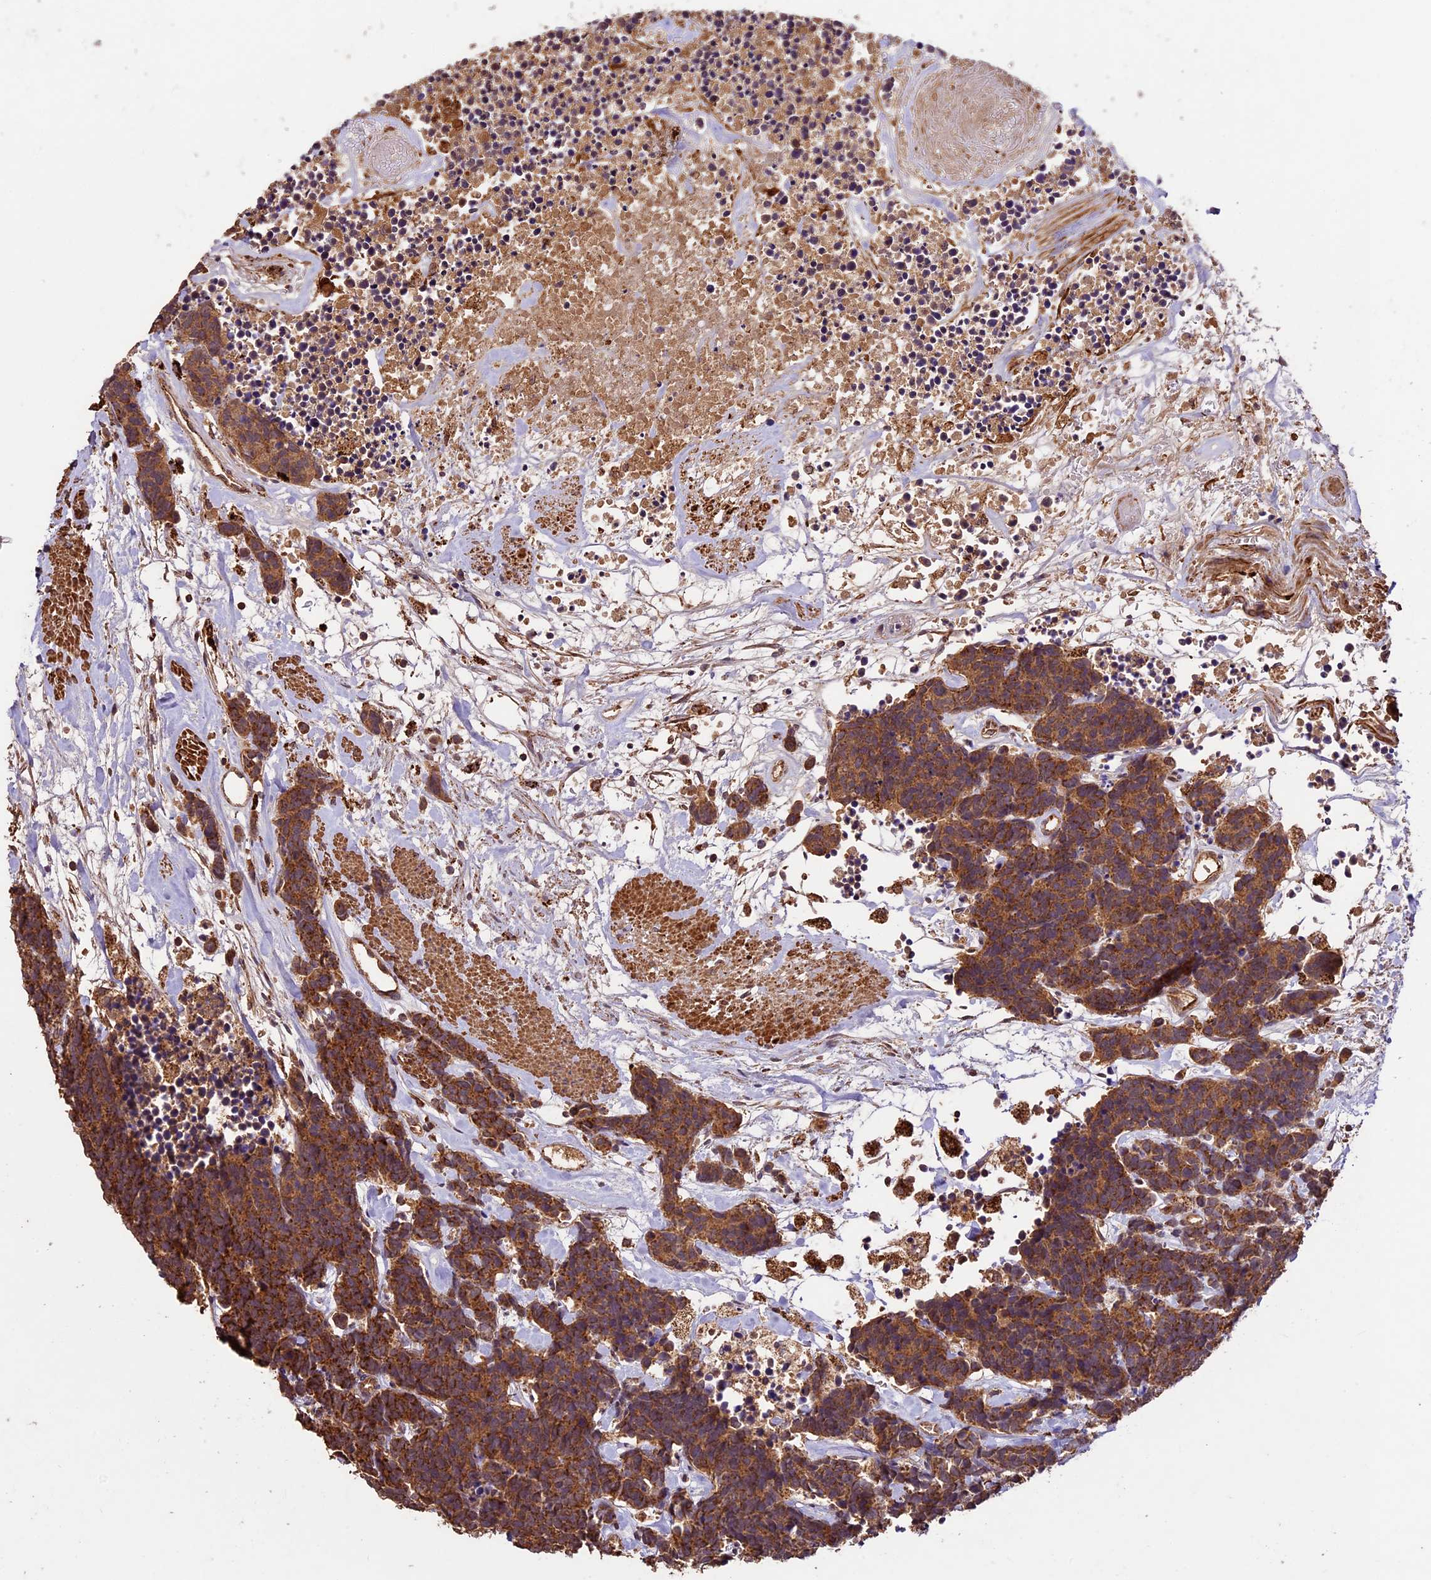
{"staining": {"intensity": "moderate", "quantity": ">75%", "location": "cytoplasmic/membranous"}, "tissue": "carcinoid", "cell_type": "Tumor cells", "image_type": "cancer", "snomed": [{"axis": "morphology", "description": "Carcinoma, NOS"}, {"axis": "morphology", "description": "Carcinoid, malignant, NOS"}, {"axis": "topography", "description": "Urinary bladder"}], "caption": "Moderate cytoplasmic/membranous expression is seen in approximately >75% of tumor cells in carcinoid. (brown staining indicates protein expression, while blue staining denotes nuclei).", "gene": "CRLF1", "patient": {"sex": "male", "age": 57}}